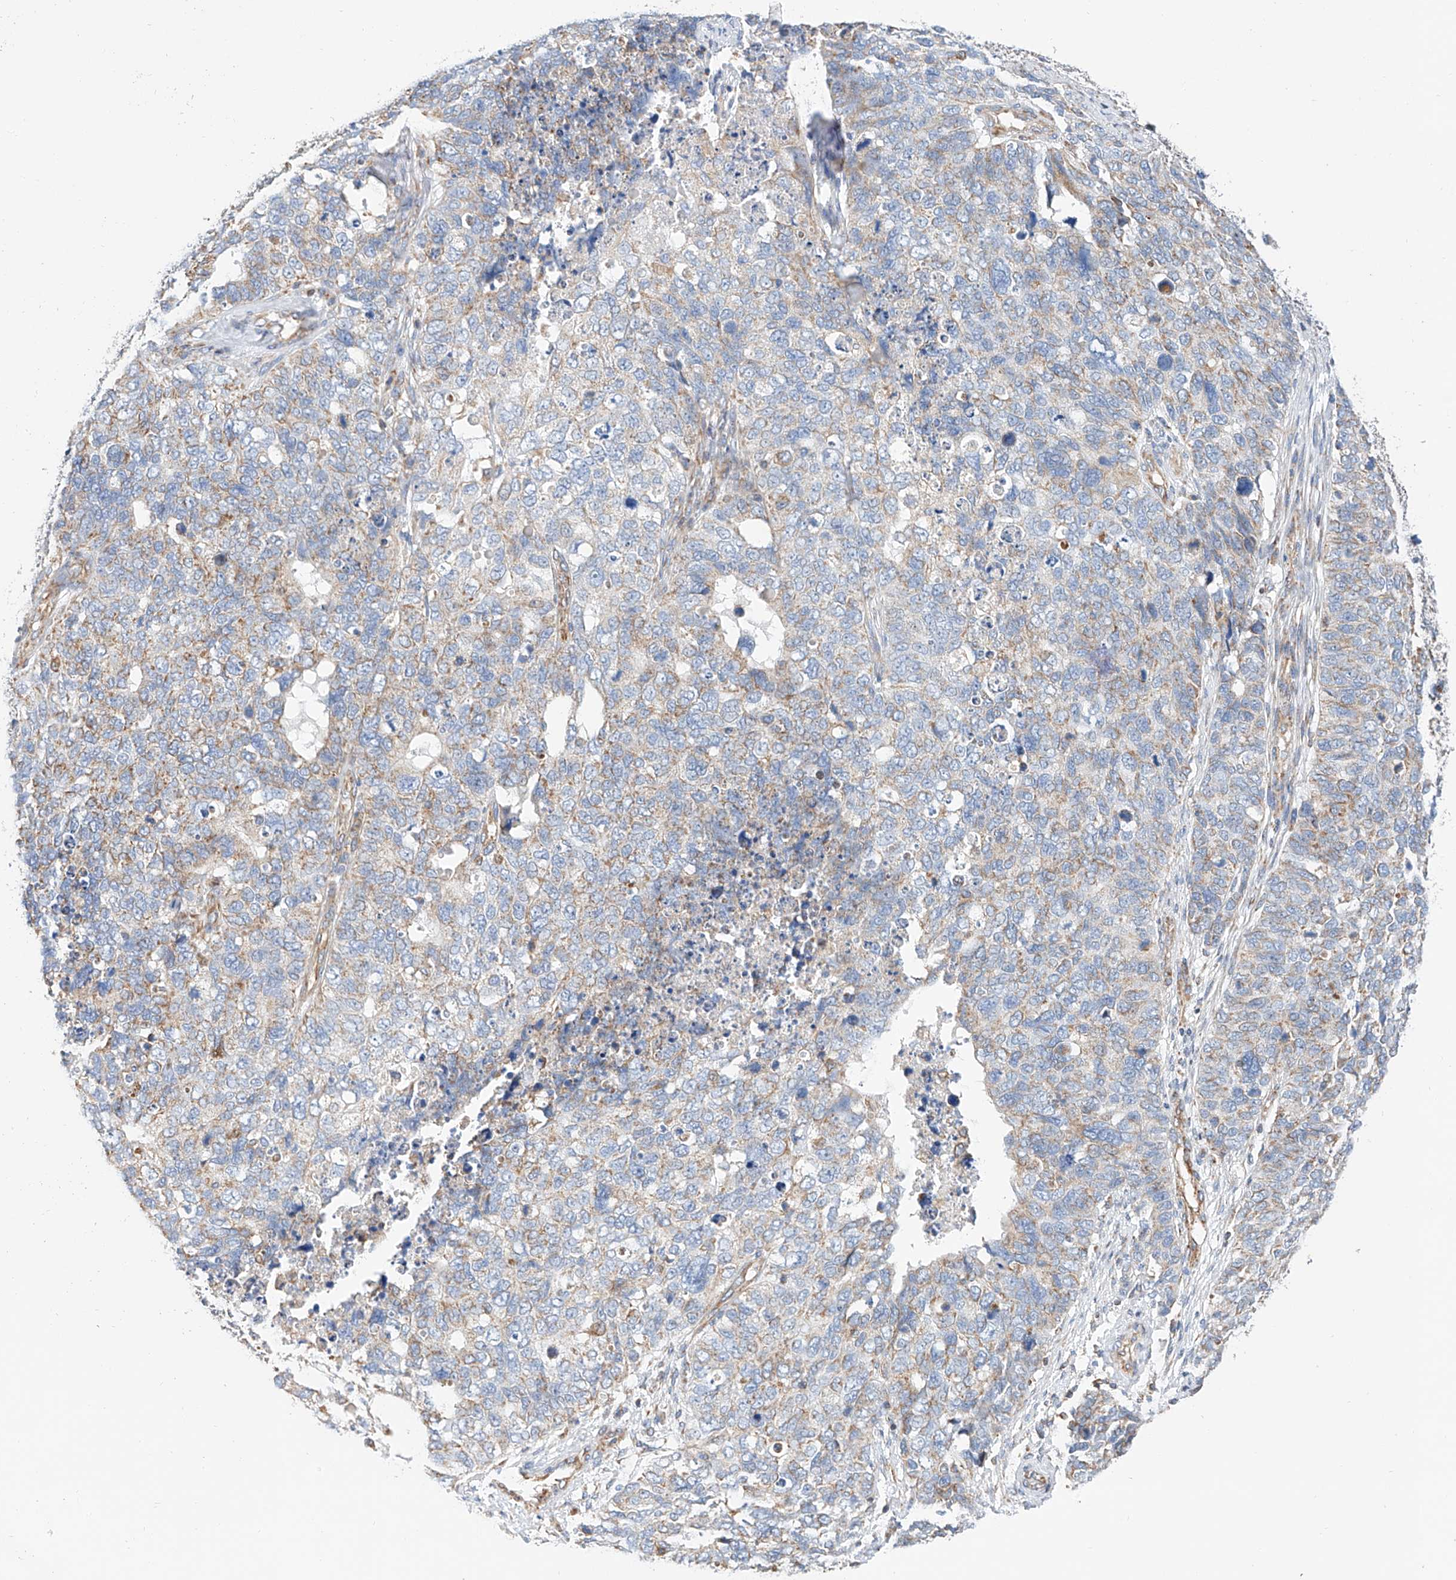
{"staining": {"intensity": "weak", "quantity": "25%-75%", "location": "cytoplasmic/membranous"}, "tissue": "cervical cancer", "cell_type": "Tumor cells", "image_type": "cancer", "snomed": [{"axis": "morphology", "description": "Squamous cell carcinoma, NOS"}, {"axis": "topography", "description": "Cervix"}], "caption": "About 25%-75% of tumor cells in human cervical cancer demonstrate weak cytoplasmic/membranous protein staining as visualized by brown immunohistochemical staining.", "gene": "NDUFV3", "patient": {"sex": "female", "age": 63}}